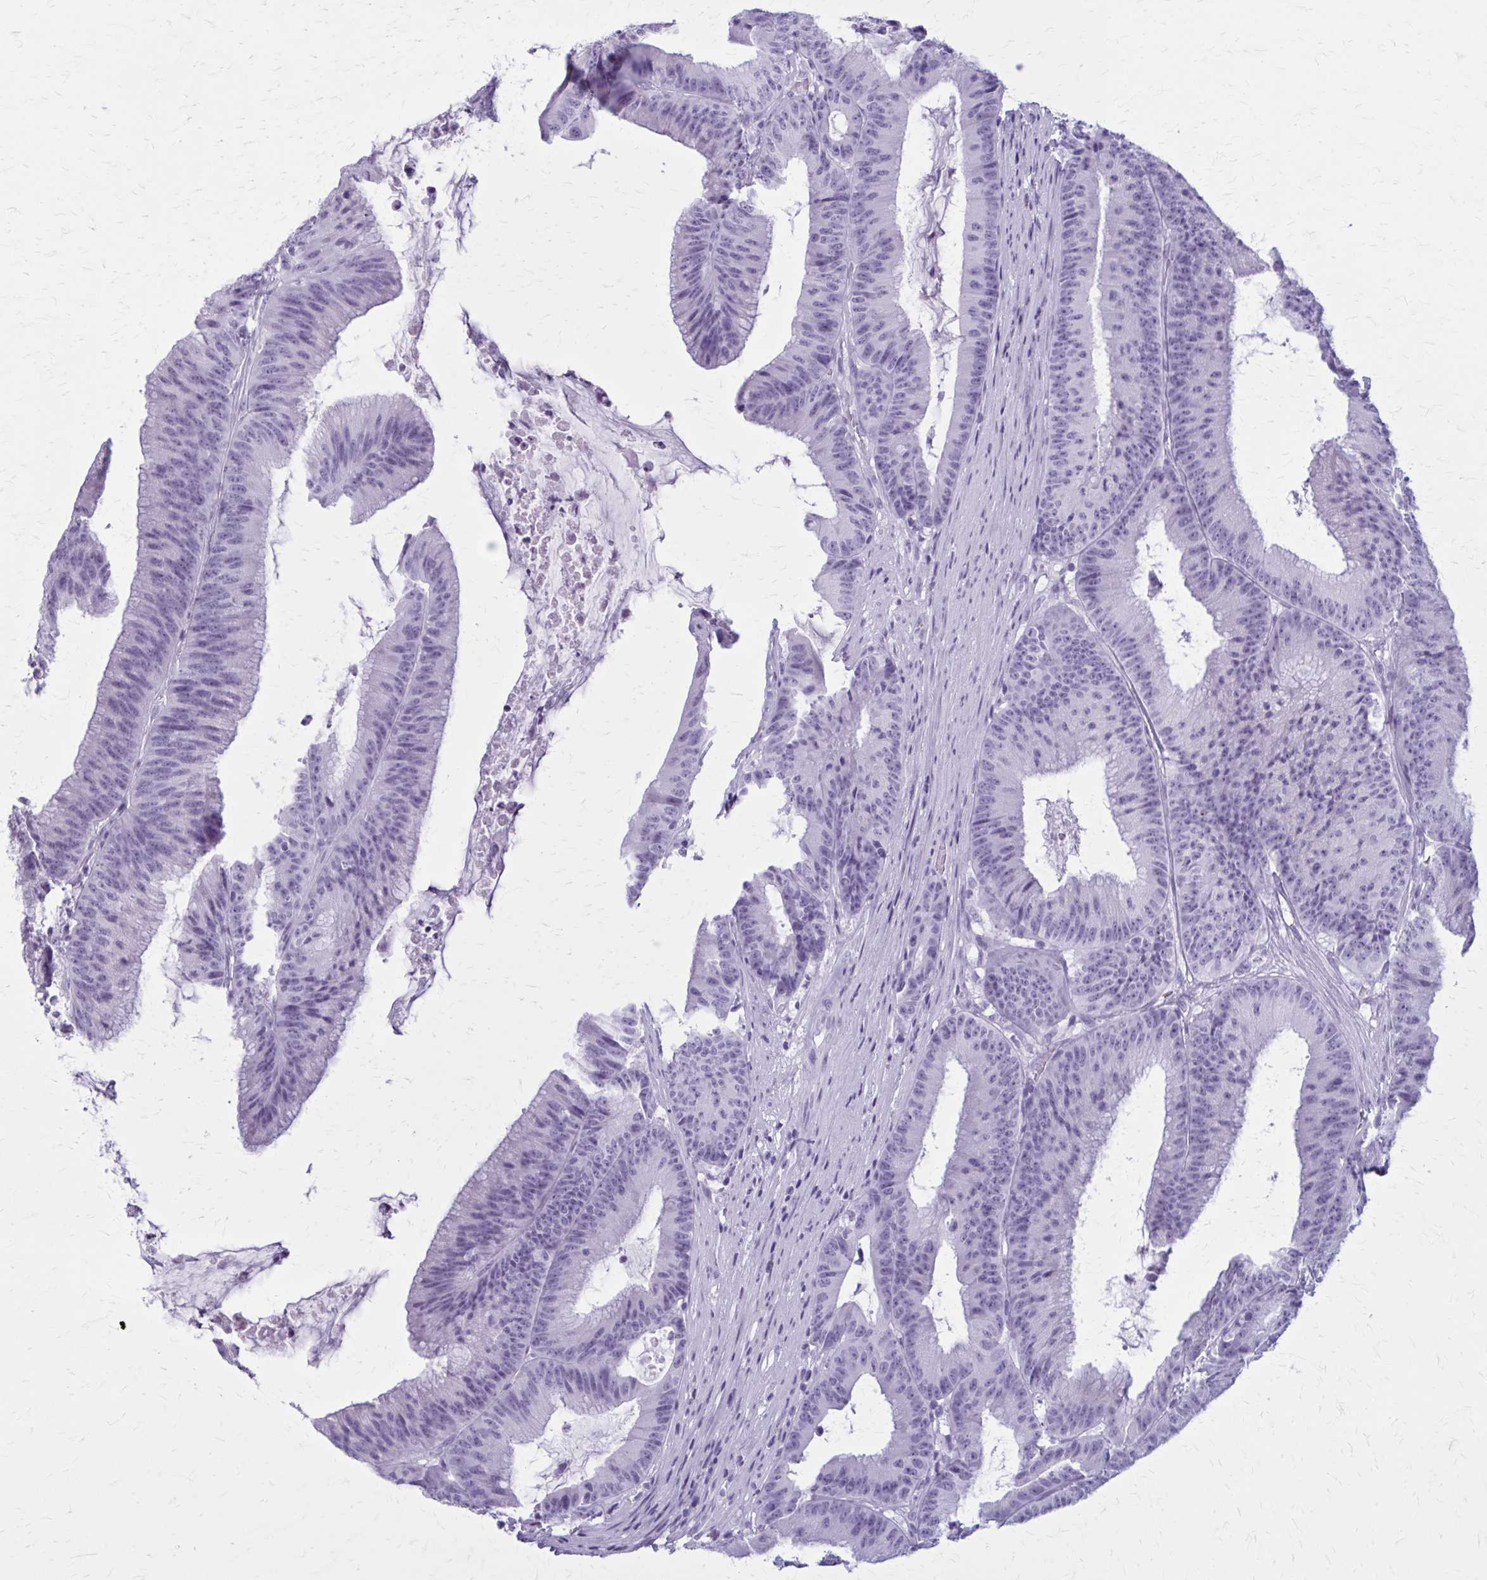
{"staining": {"intensity": "negative", "quantity": "none", "location": "none"}, "tissue": "colorectal cancer", "cell_type": "Tumor cells", "image_type": "cancer", "snomed": [{"axis": "morphology", "description": "Adenocarcinoma, NOS"}, {"axis": "topography", "description": "Colon"}], "caption": "A micrograph of colorectal cancer (adenocarcinoma) stained for a protein shows no brown staining in tumor cells.", "gene": "ZDHHC7", "patient": {"sex": "female", "age": 78}}